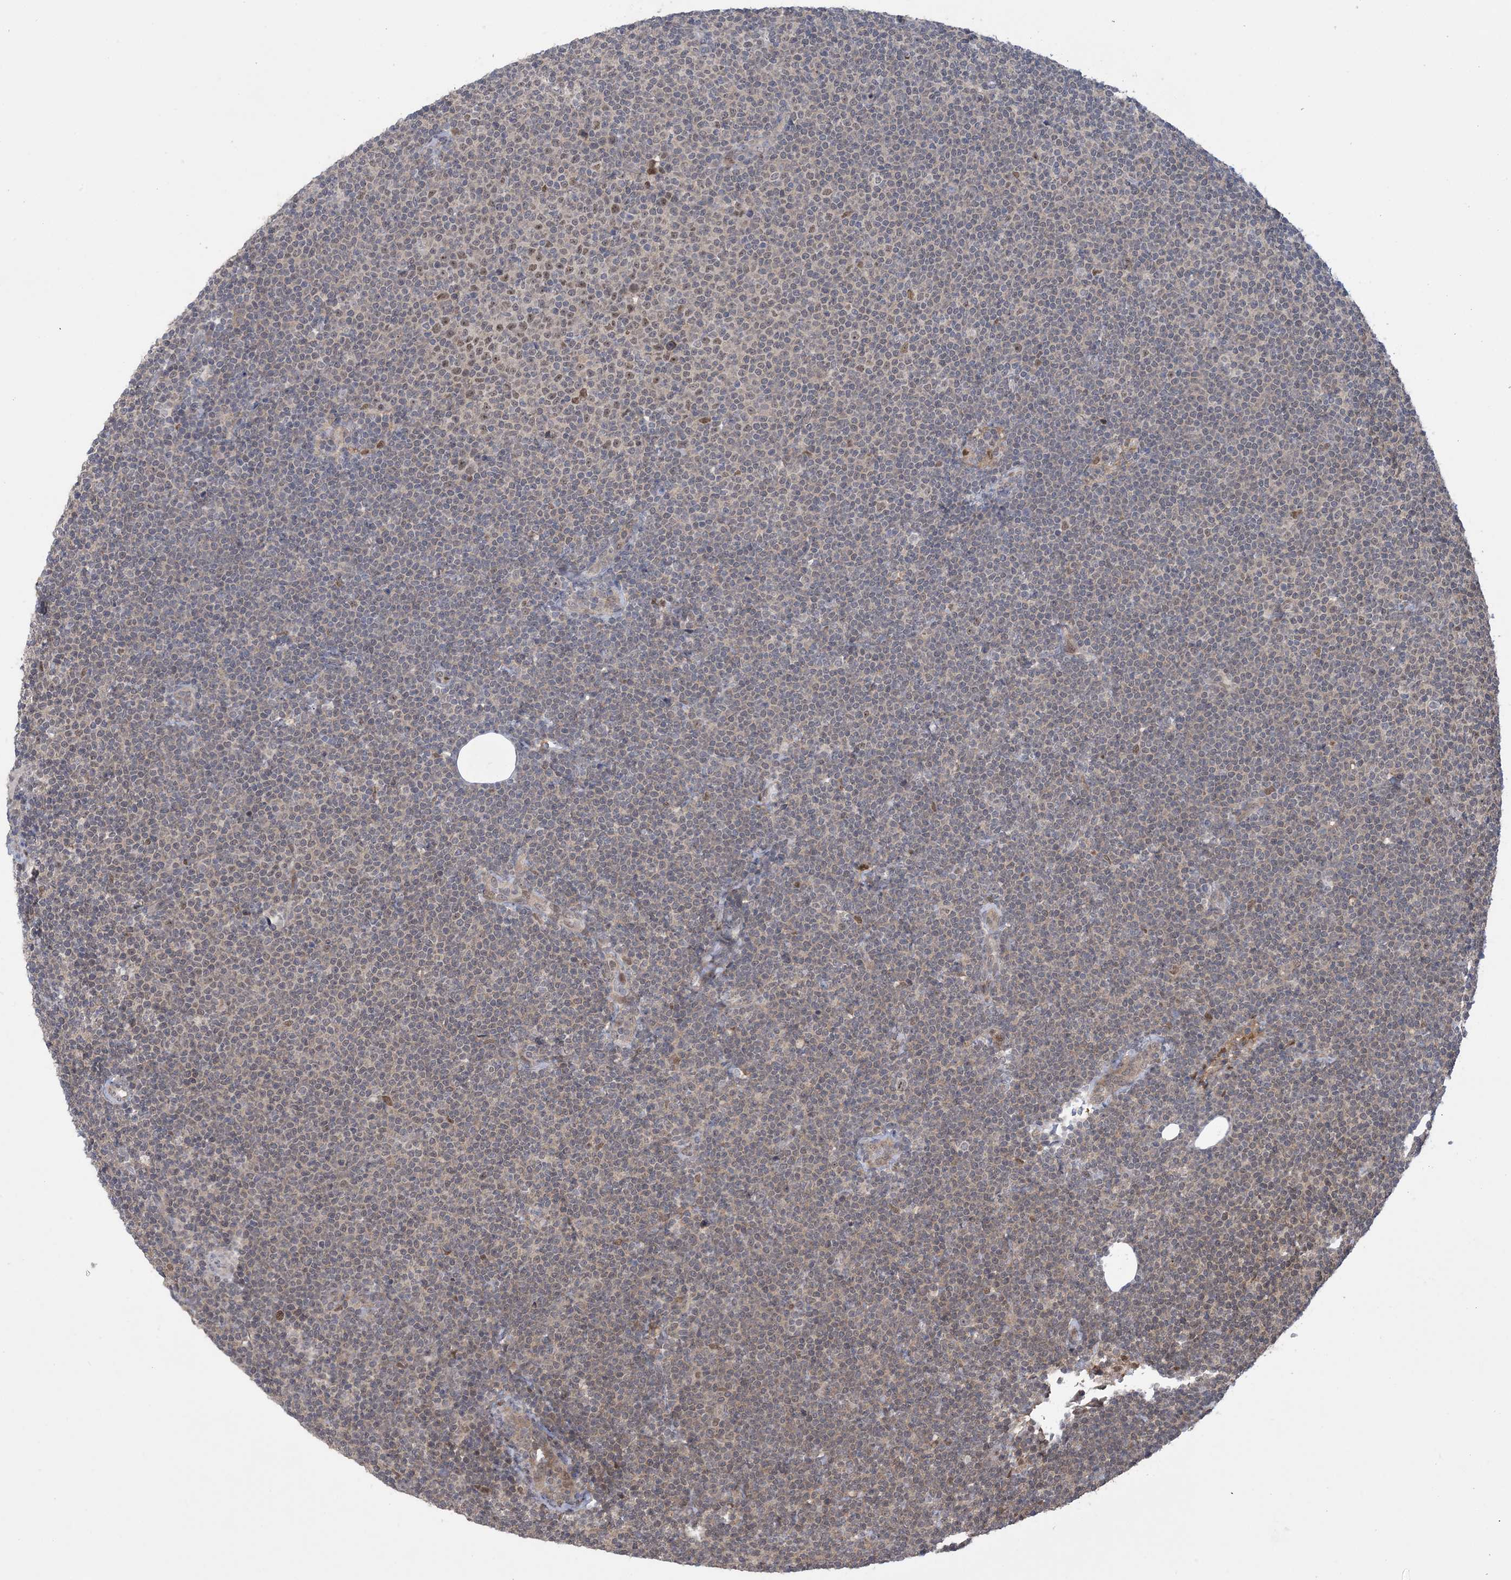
{"staining": {"intensity": "weak", "quantity": "<25%", "location": "nuclear"}, "tissue": "lymphoma", "cell_type": "Tumor cells", "image_type": "cancer", "snomed": [{"axis": "morphology", "description": "Malignant lymphoma, non-Hodgkin's type, Low grade"}, {"axis": "topography", "description": "Lymph node"}], "caption": "Photomicrograph shows no protein staining in tumor cells of lymphoma tissue.", "gene": "ZNF710", "patient": {"sex": "female", "age": 53}}